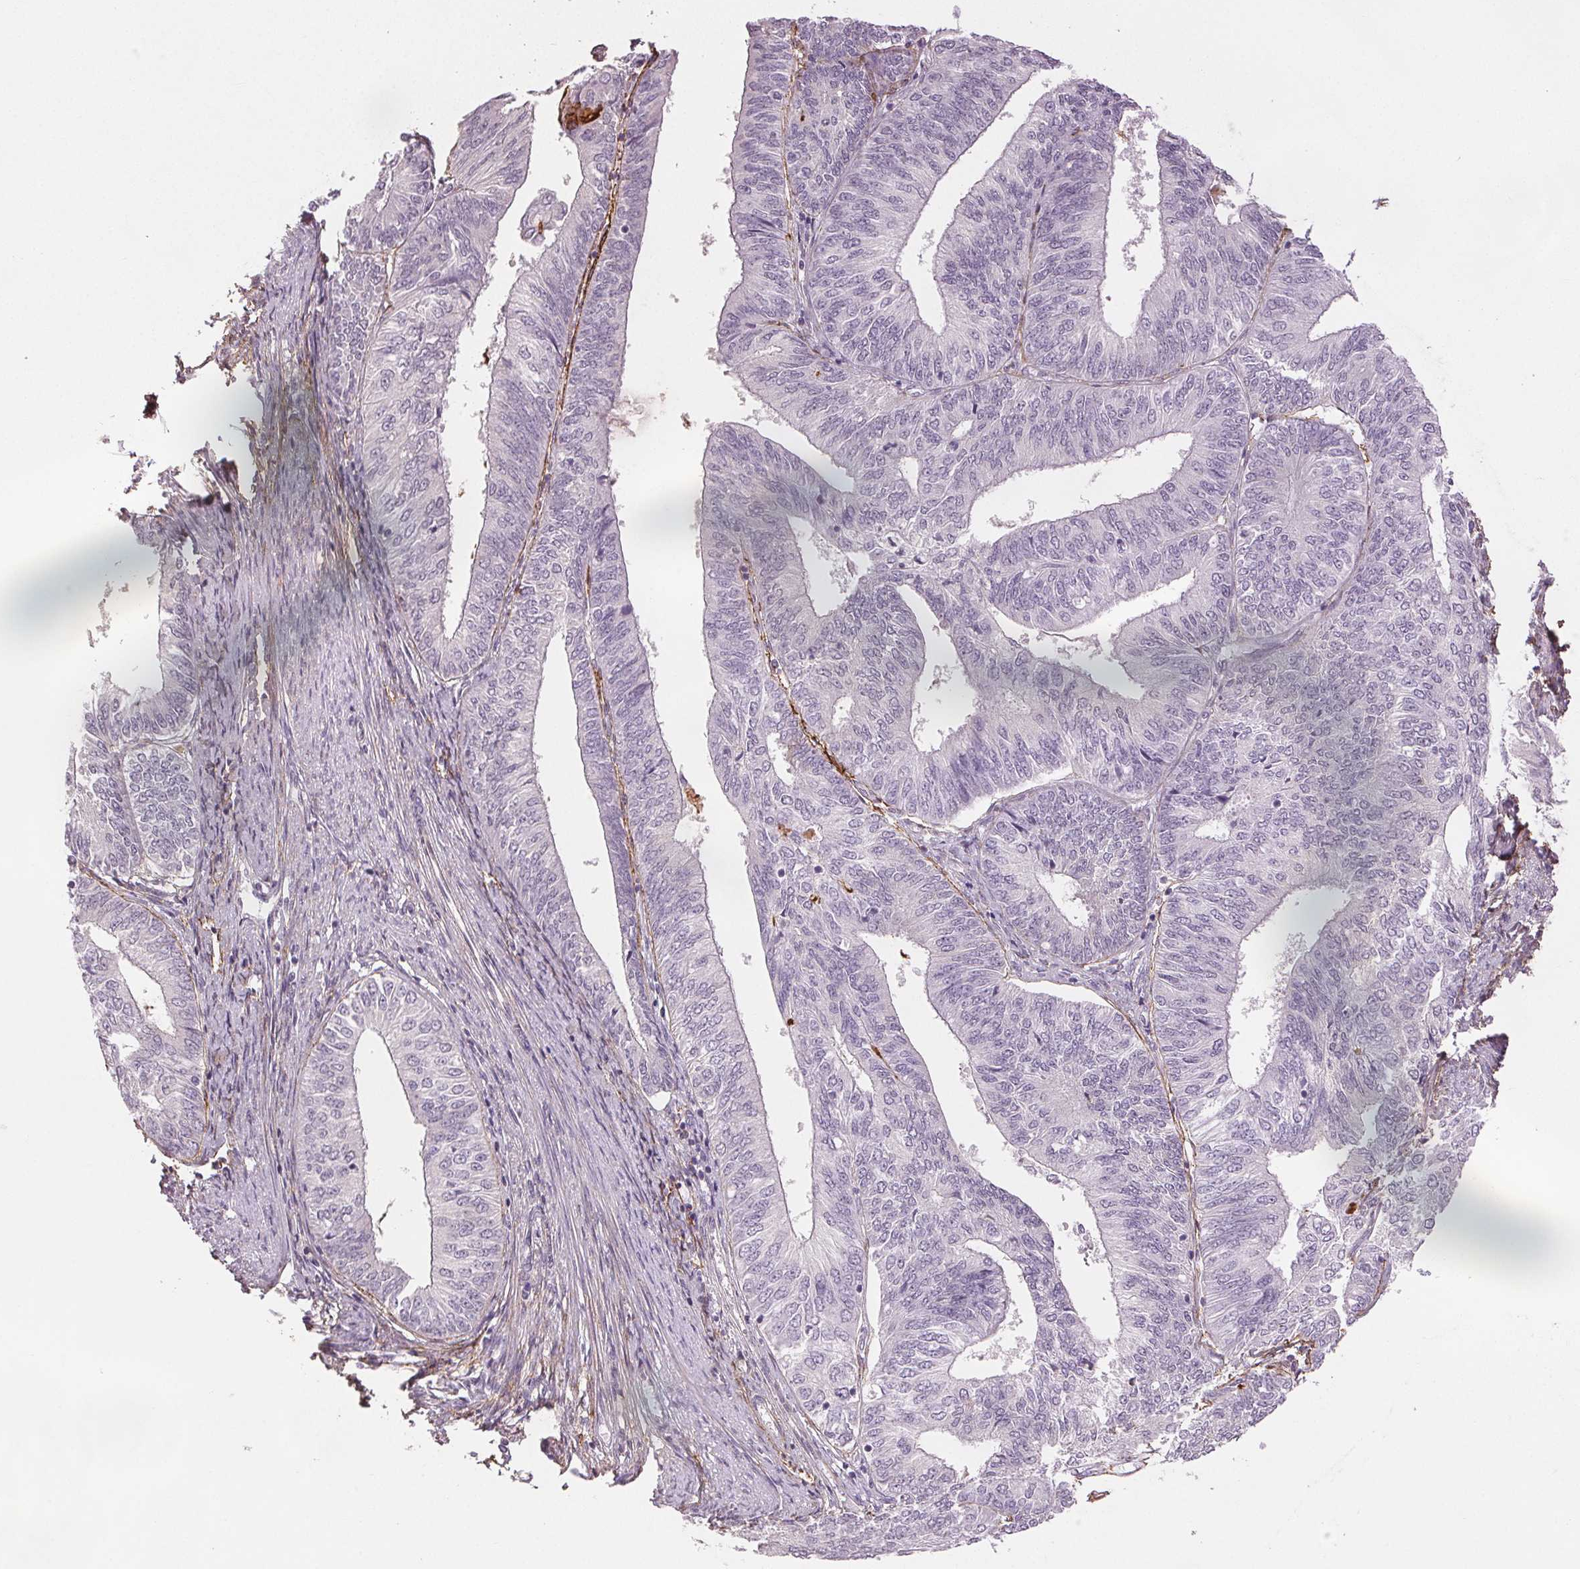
{"staining": {"intensity": "negative", "quantity": "none", "location": "none"}, "tissue": "endometrial cancer", "cell_type": "Tumor cells", "image_type": "cancer", "snomed": [{"axis": "morphology", "description": "Adenocarcinoma, NOS"}, {"axis": "topography", "description": "Endometrium"}], "caption": "High power microscopy histopathology image of an immunohistochemistry photomicrograph of endometrial cancer (adenocarcinoma), revealing no significant positivity in tumor cells. (DAB IHC visualized using brightfield microscopy, high magnification).", "gene": "FBN1", "patient": {"sex": "female", "age": 58}}